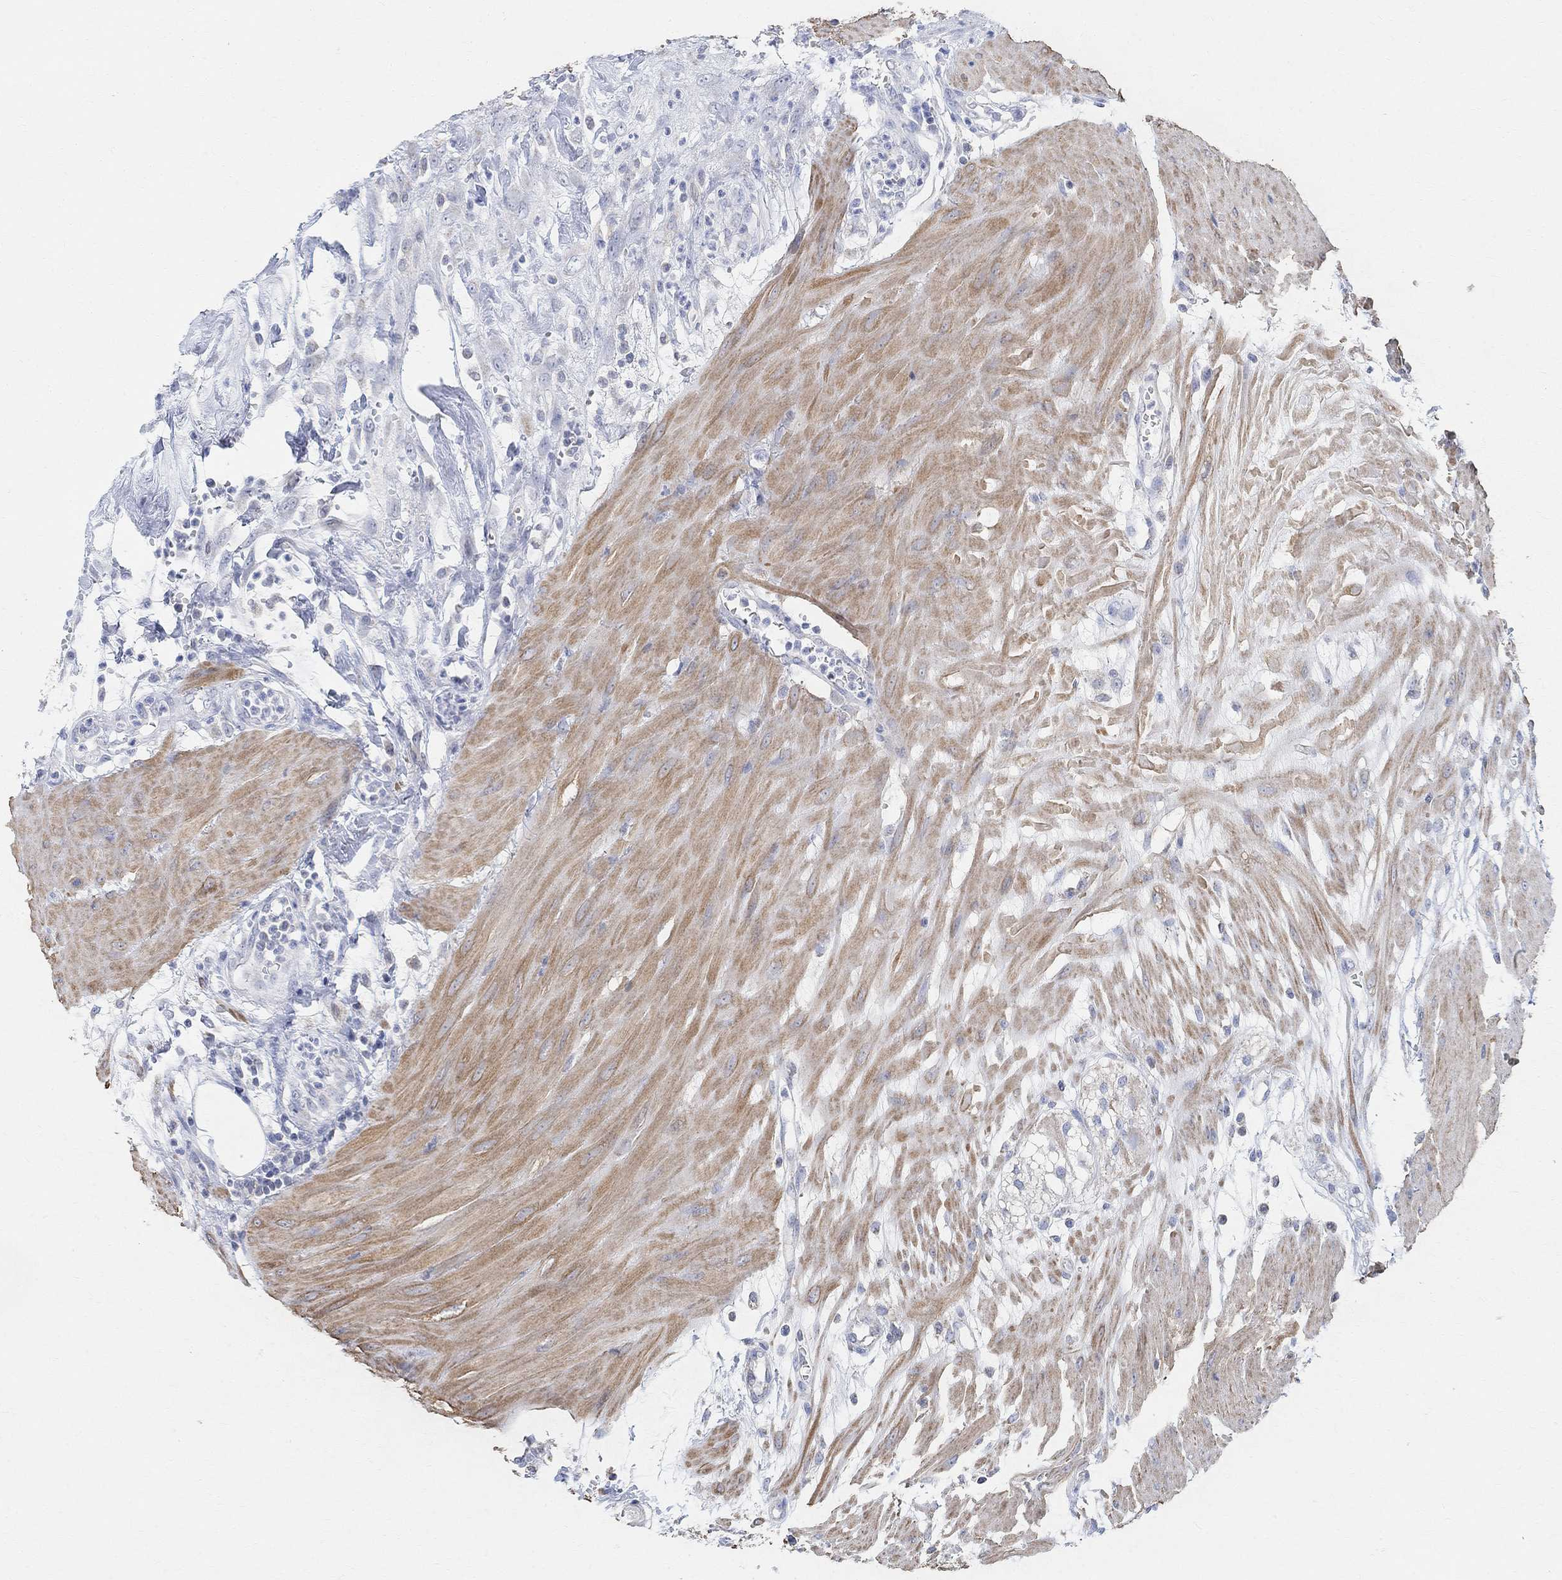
{"staining": {"intensity": "negative", "quantity": "none", "location": "none"}, "tissue": "colon", "cell_type": "Endothelial cells", "image_type": "normal", "snomed": [{"axis": "morphology", "description": "Normal tissue, NOS"}, {"axis": "morphology", "description": "Adenocarcinoma, NOS"}, {"axis": "topography", "description": "Colon"}], "caption": "Immunohistochemical staining of benign human colon demonstrates no significant expression in endothelial cells.", "gene": "SYT12", "patient": {"sex": "male", "age": 65}}